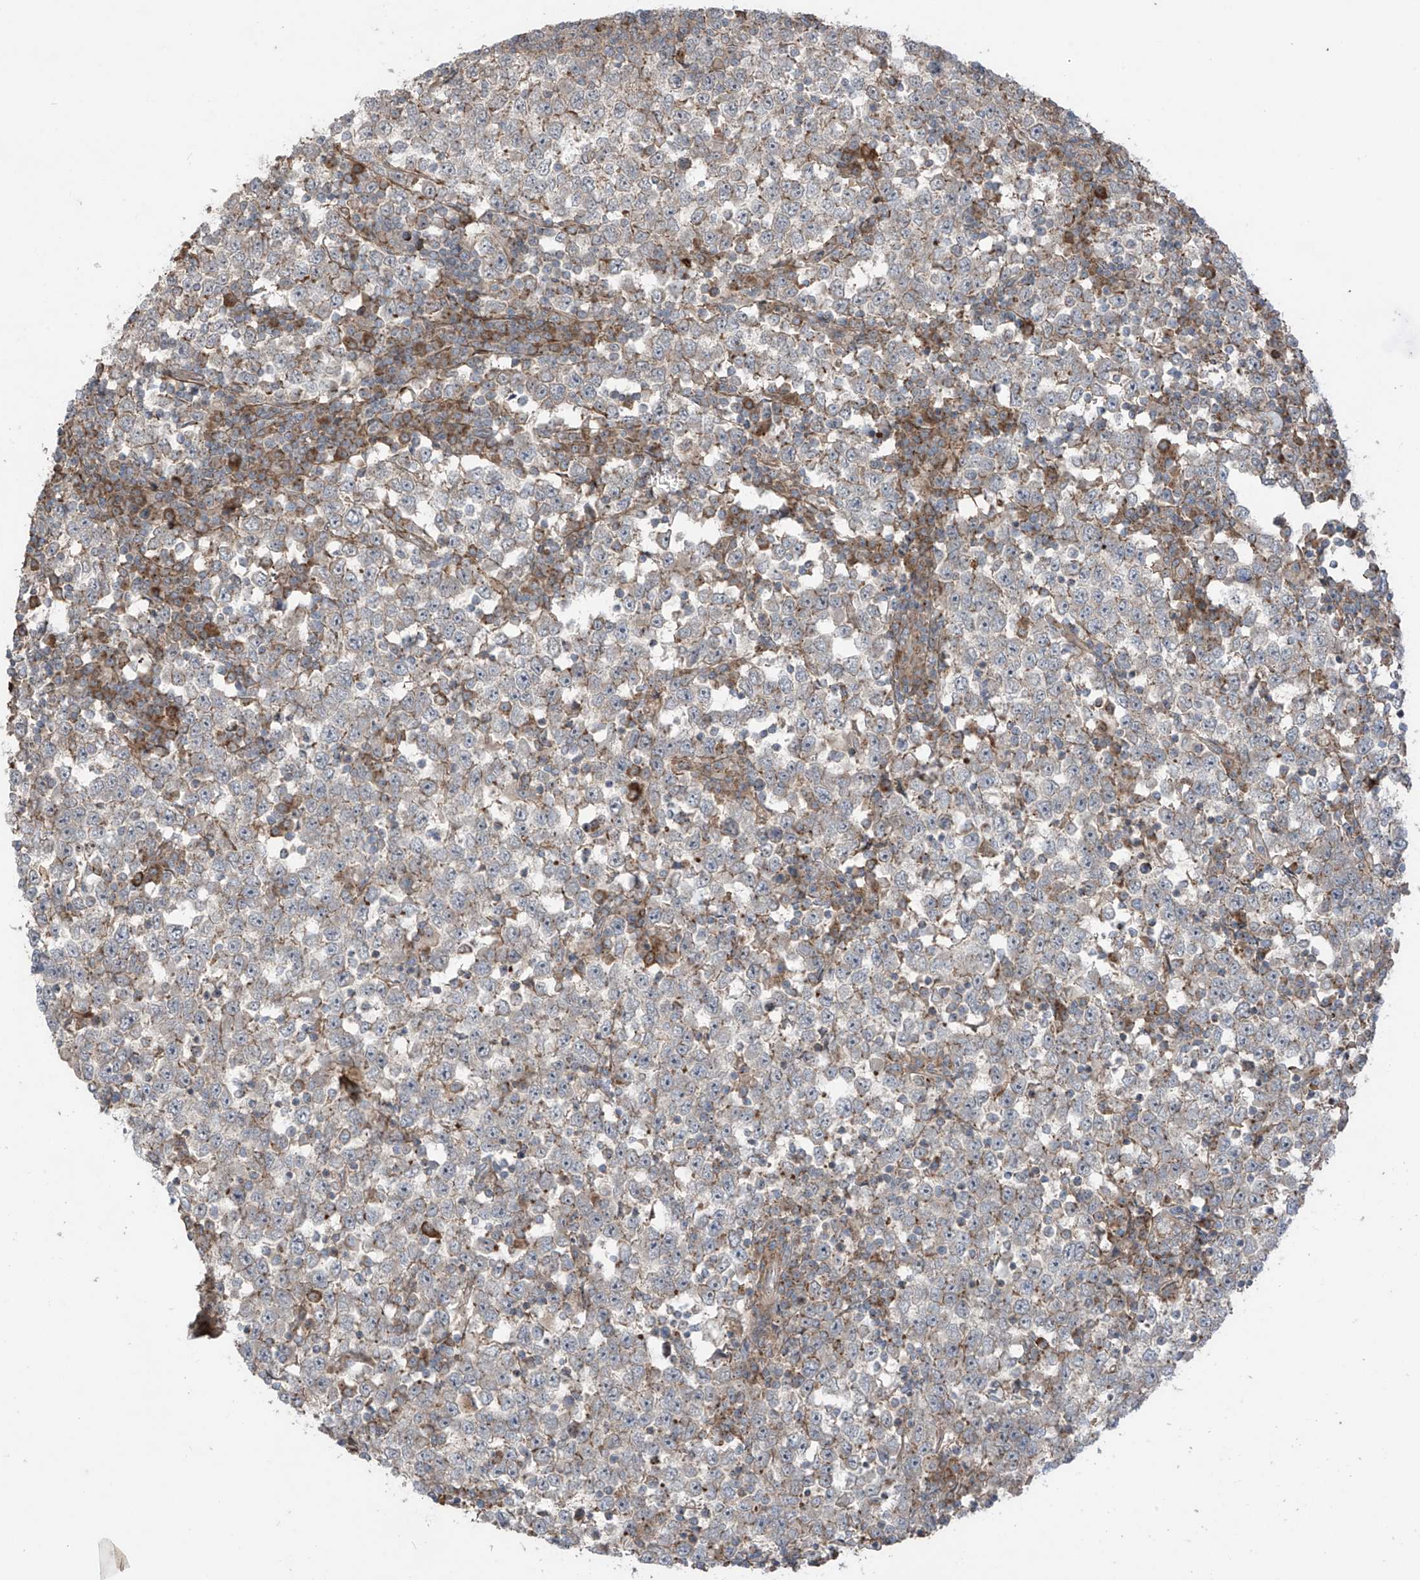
{"staining": {"intensity": "negative", "quantity": "none", "location": "none"}, "tissue": "testis cancer", "cell_type": "Tumor cells", "image_type": "cancer", "snomed": [{"axis": "morphology", "description": "Seminoma, NOS"}, {"axis": "topography", "description": "Testis"}], "caption": "Immunohistochemistry (IHC) photomicrograph of testis seminoma stained for a protein (brown), which shows no positivity in tumor cells.", "gene": "LRRC74A", "patient": {"sex": "male", "age": 65}}